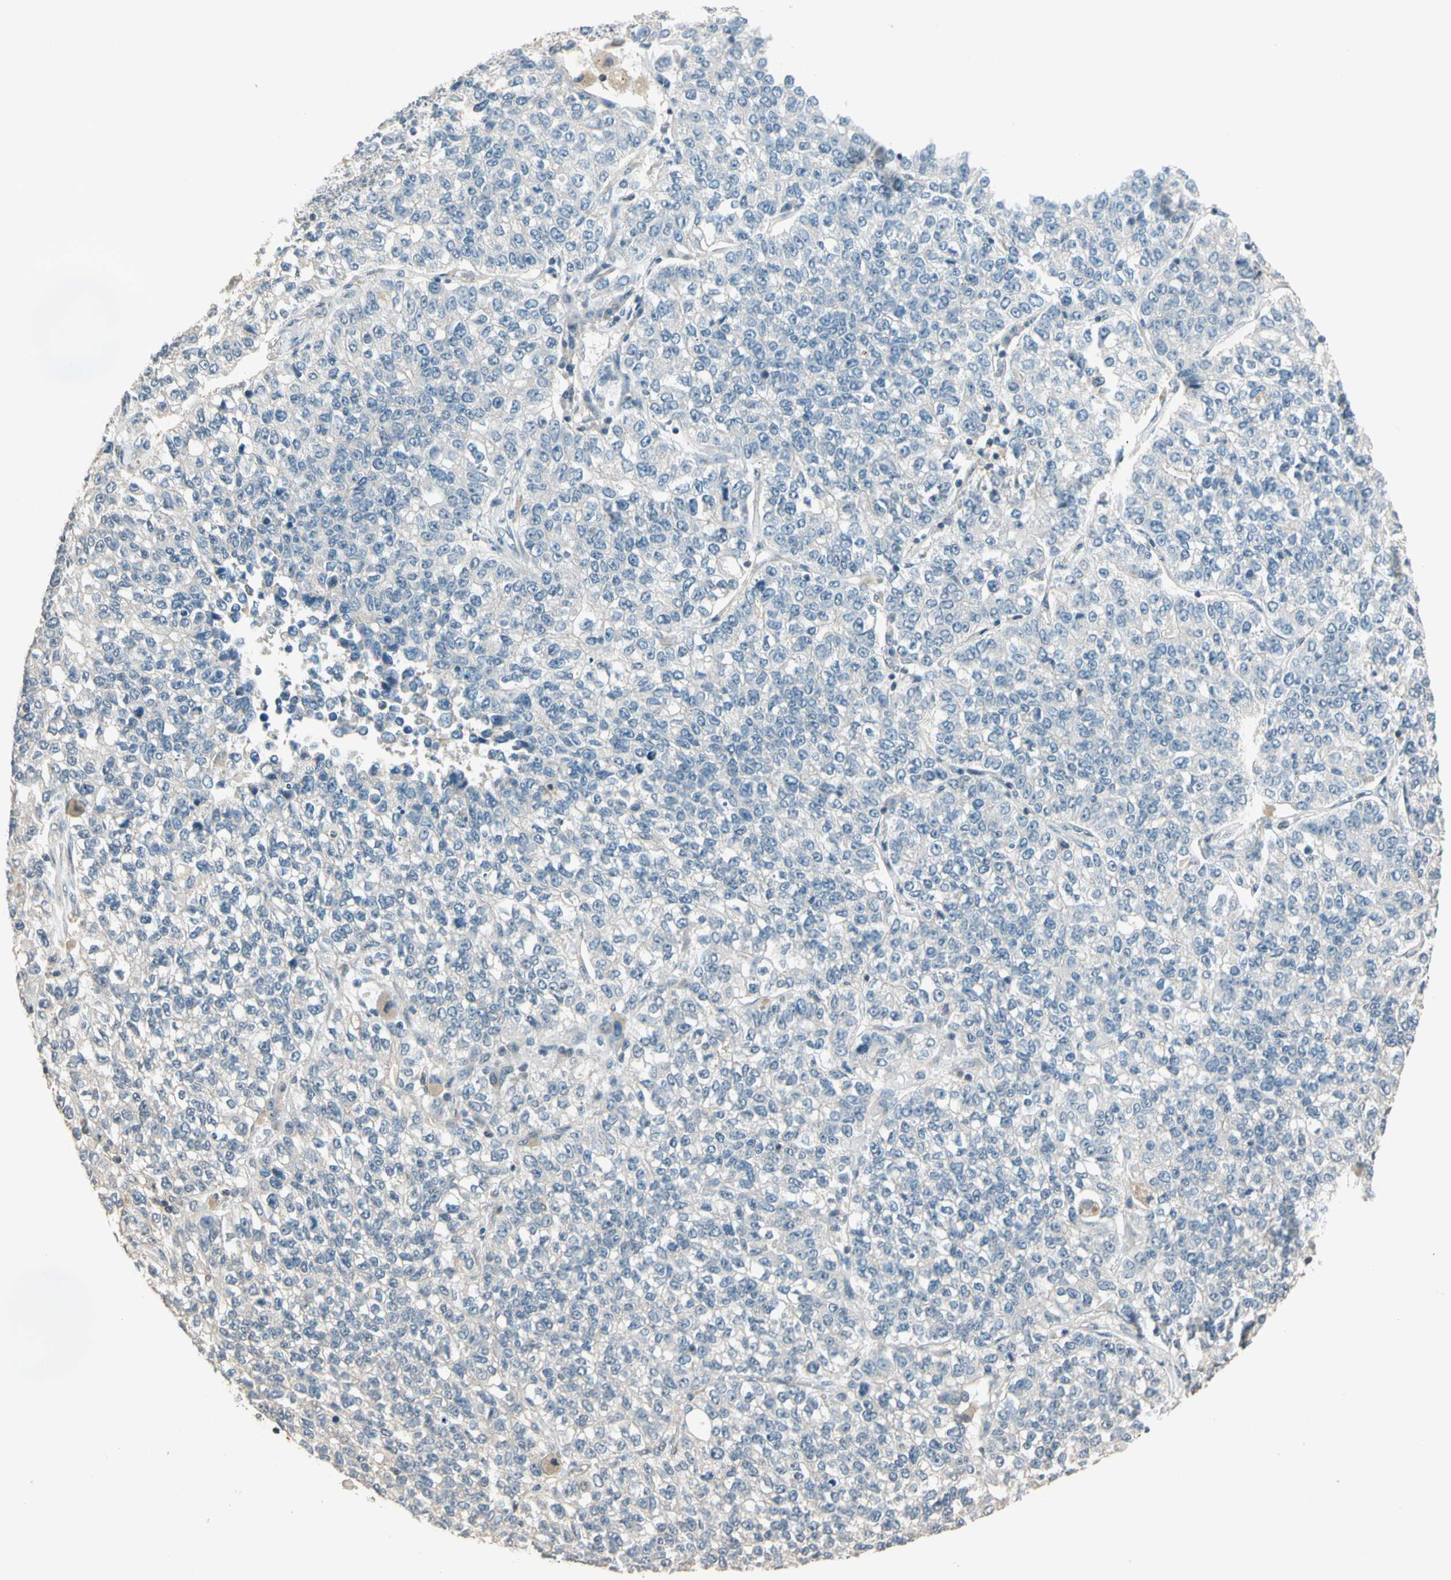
{"staining": {"intensity": "negative", "quantity": "none", "location": "none"}, "tissue": "lung cancer", "cell_type": "Tumor cells", "image_type": "cancer", "snomed": [{"axis": "morphology", "description": "Adenocarcinoma, NOS"}, {"axis": "topography", "description": "Lung"}], "caption": "Tumor cells show no significant protein staining in lung cancer.", "gene": "MAP3K7", "patient": {"sex": "male", "age": 49}}